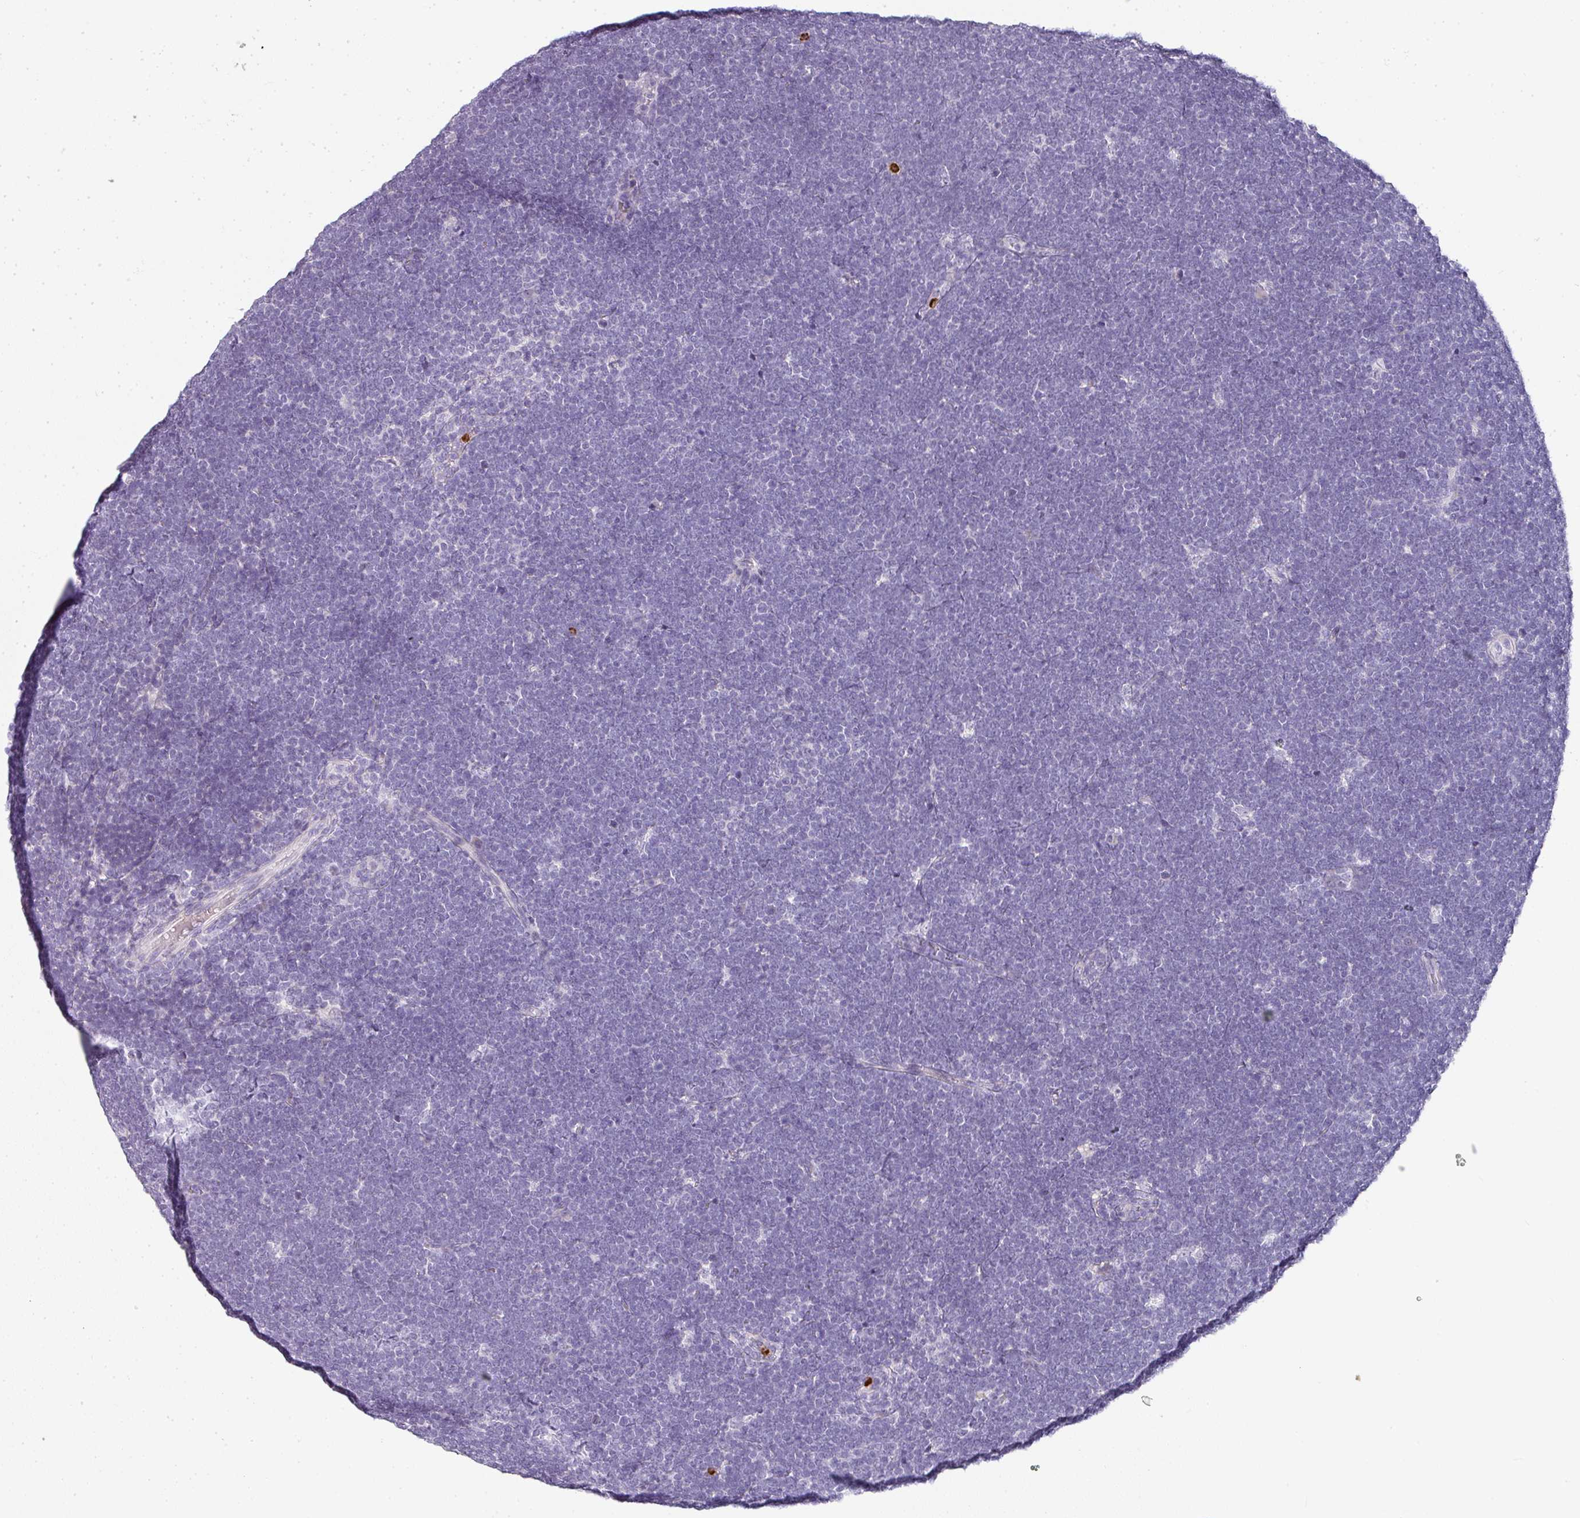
{"staining": {"intensity": "negative", "quantity": "none", "location": "none"}, "tissue": "lymphoma", "cell_type": "Tumor cells", "image_type": "cancer", "snomed": [{"axis": "morphology", "description": "Malignant lymphoma, non-Hodgkin's type, High grade"}, {"axis": "topography", "description": "Lymph node"}], "caption": "Lymphoma was stained to show a protein in brown. There is no significant staining in tumor cells.", "gene": "CAMP", "patient": {"sex": "male", "age": 13}}